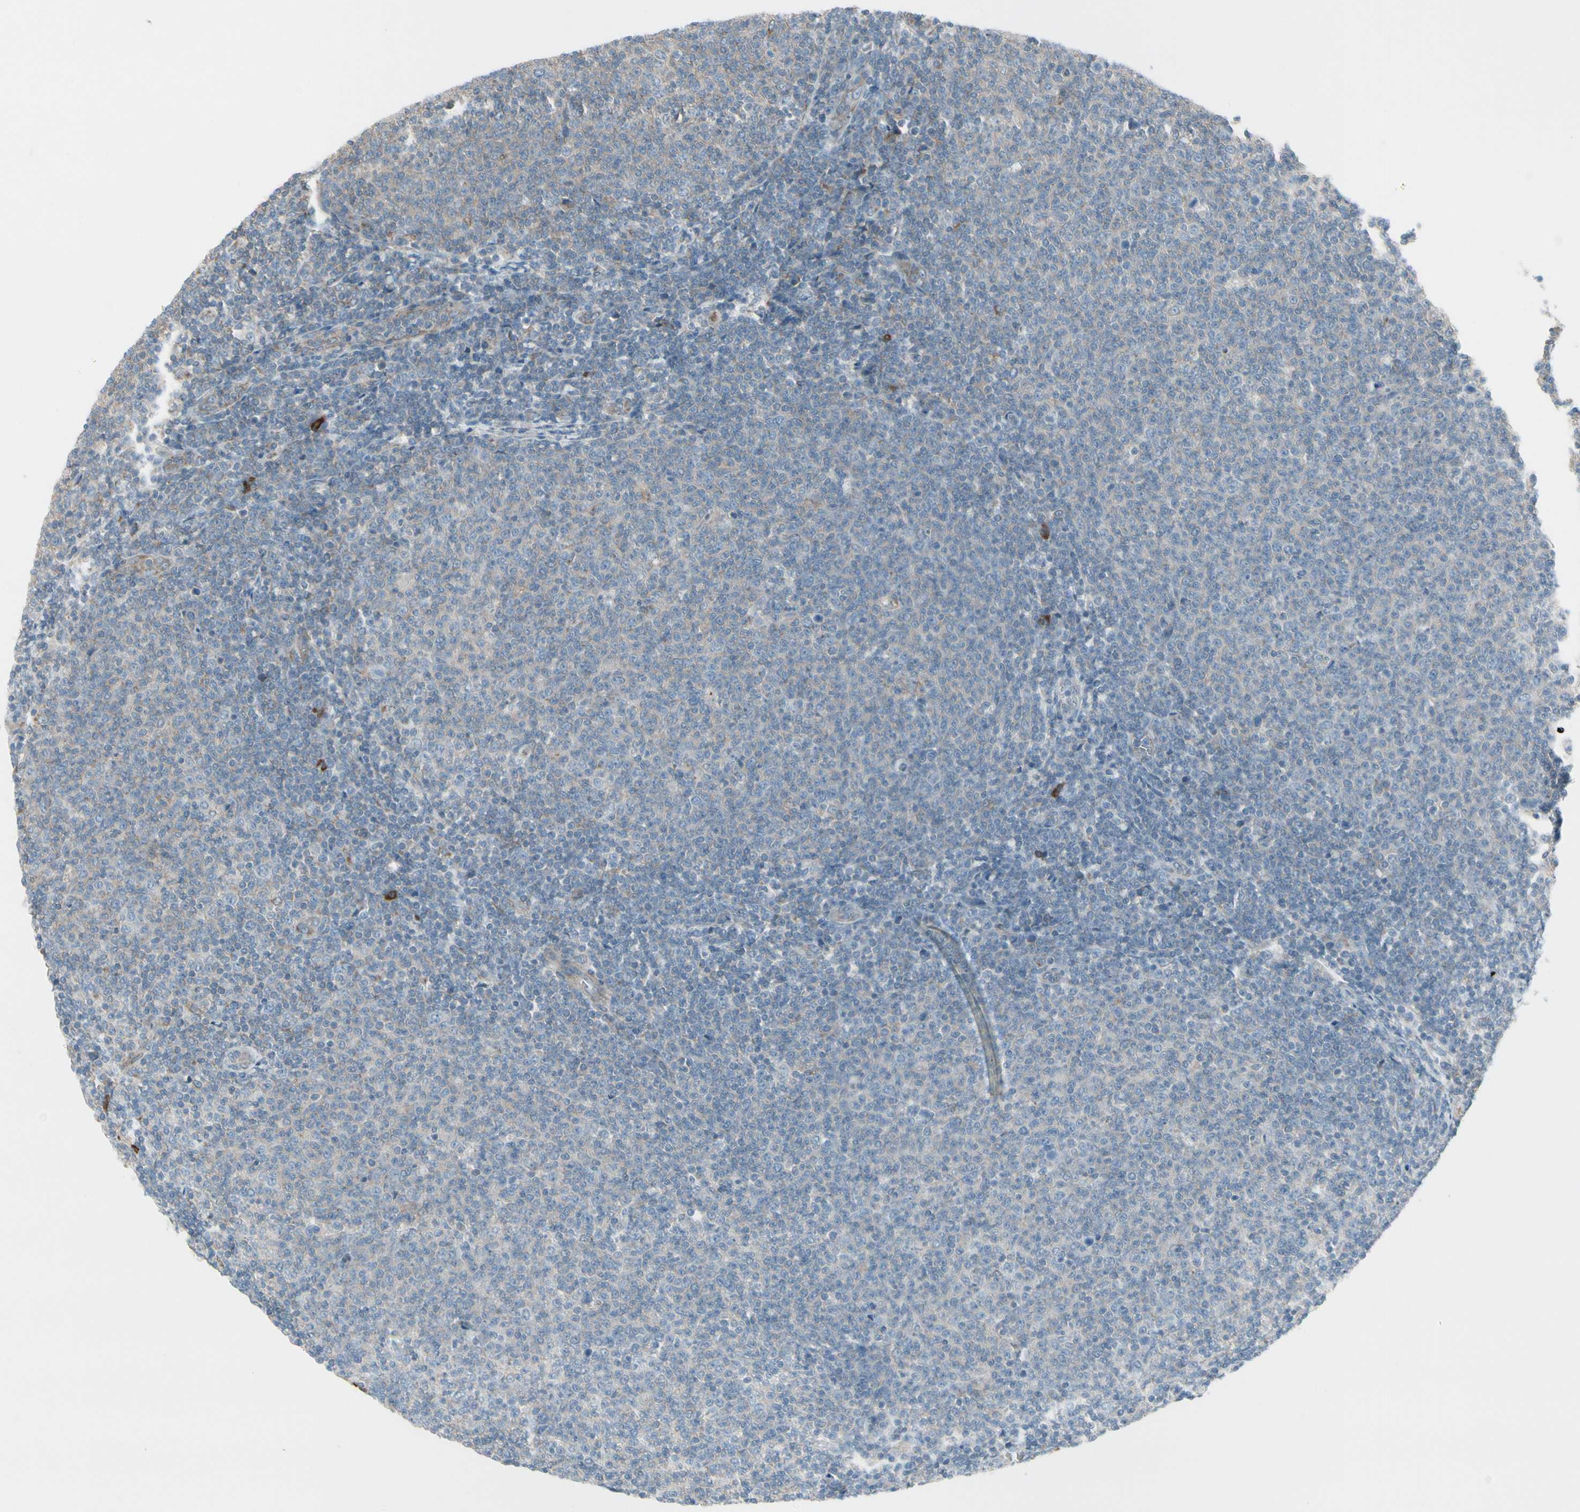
{"staining": {"intensity": "negative", "quantity": "none", "location": "none"}, "tissue": "lymphoma", "cell_type": "Tumor cells", "image_type": "cancer", "snomed": [{"axis": "morphology", "description": "Malignant lymphoma, non-Hodgkin's type, Low grade"}, {"axis": "topography", "description": "Lymph node"}], "caption": "Tumor cells show no significant protein expression in low-grade malignant lymphoma, non-Hodgkin's type.", "gene": "FNDC3A", "patient": {"sex": "male", "age": 66}}